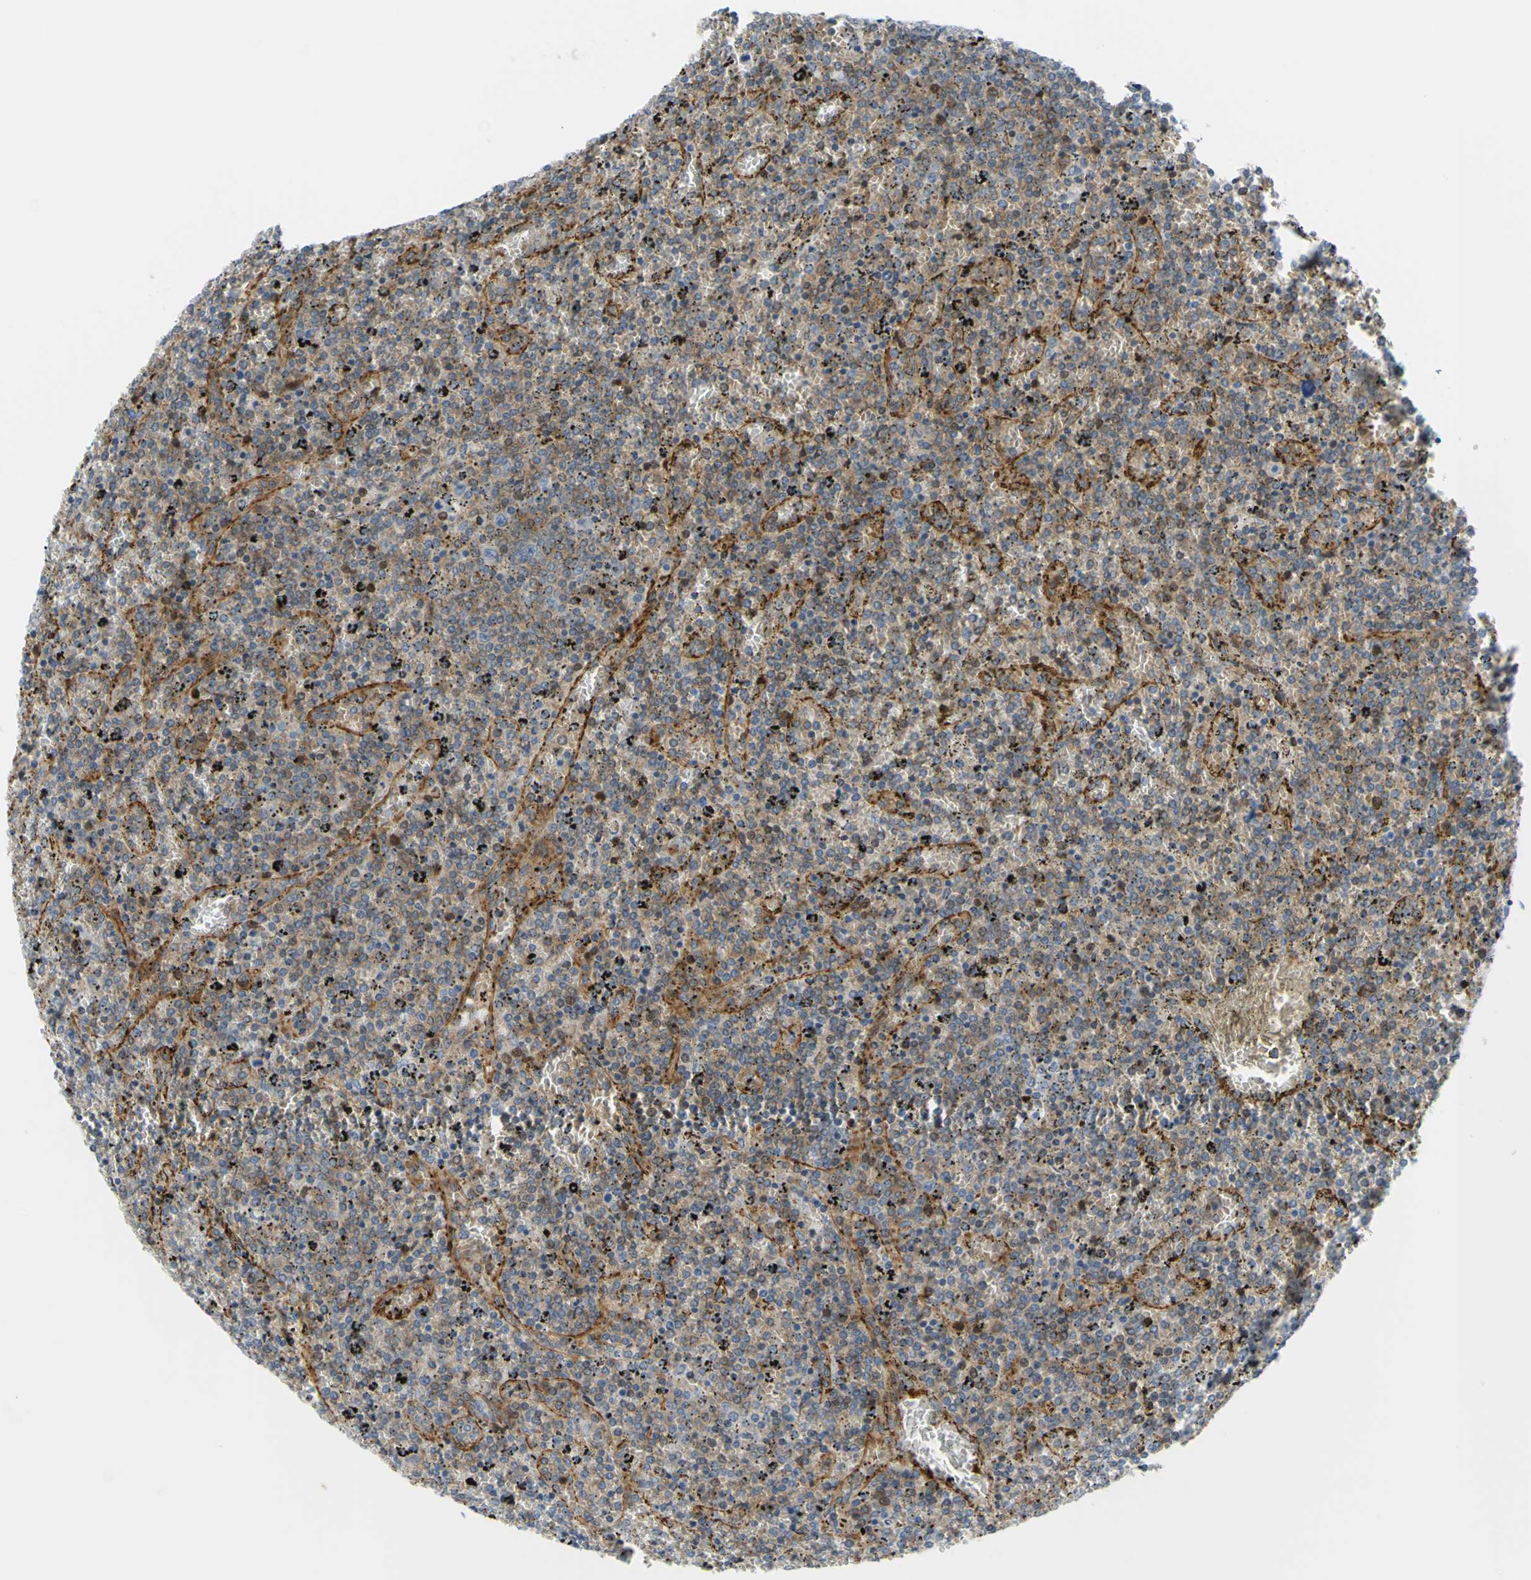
{"staining": {"intensity": "weak", "quantity": "25%-75%", "location": "cytoplasmic/membranous"}, "tissue": "lymphoma", "cell_type": "Tumor cells", "image_type": "cancer", "snomed": [{"axis": "morphology", "description": "Malignant lymphoma, non-Hodgkin's type, Low grade"}, {"axis": "topography", "description": "Spleen"}], "caption": "Approximately 25%-75% of tumor cells in human lymphoma demonstrate weak cytoplasmic/membranous protein positivity as visualized by brown immunohistochemical staining.", "gene": "PAK2", "patient": {"sex": "female", "age": 77}}